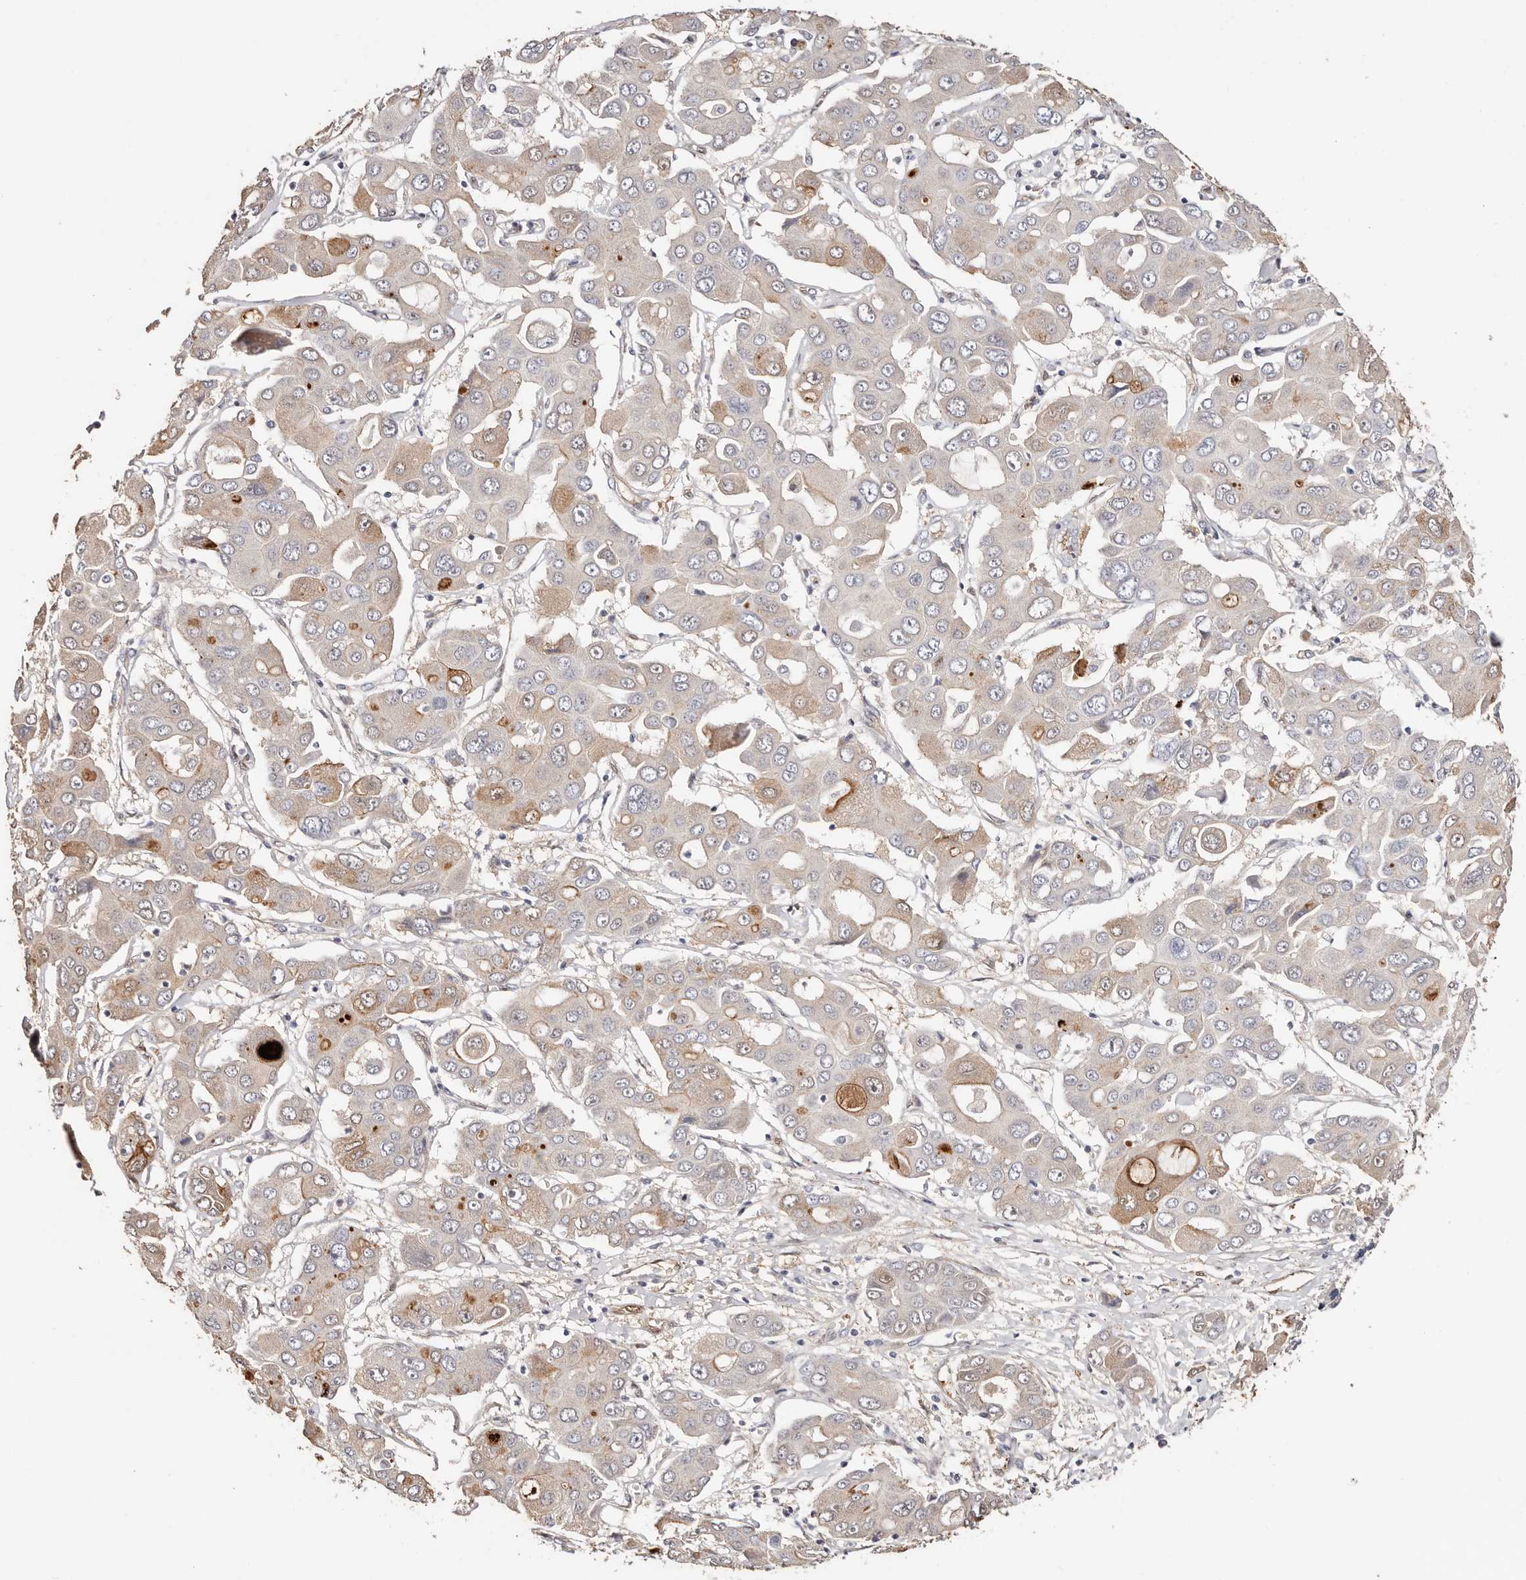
{"staining": {"intensity": "weak", "quantity": "<25%", "location": "cytoplasmic/membranous"}, "tissue": "liver cancer", "cell_type": "Tumor cells", "image_type": "cancer", "snomed": [{"axis": "morphology", "description": "Cholangiocarcinoma"}, {"axis": "topography", "description": "Liver"}], "caption": "Immunohistochemistry (IHC) image of neoplastic tissue: liver cancer stained with DAB (3,3'-diaminobenzidine) exhibits no significant protein staining in tumor cells.", "gene": "TGM2", "patient": {"sex": "male", "age": 67}}